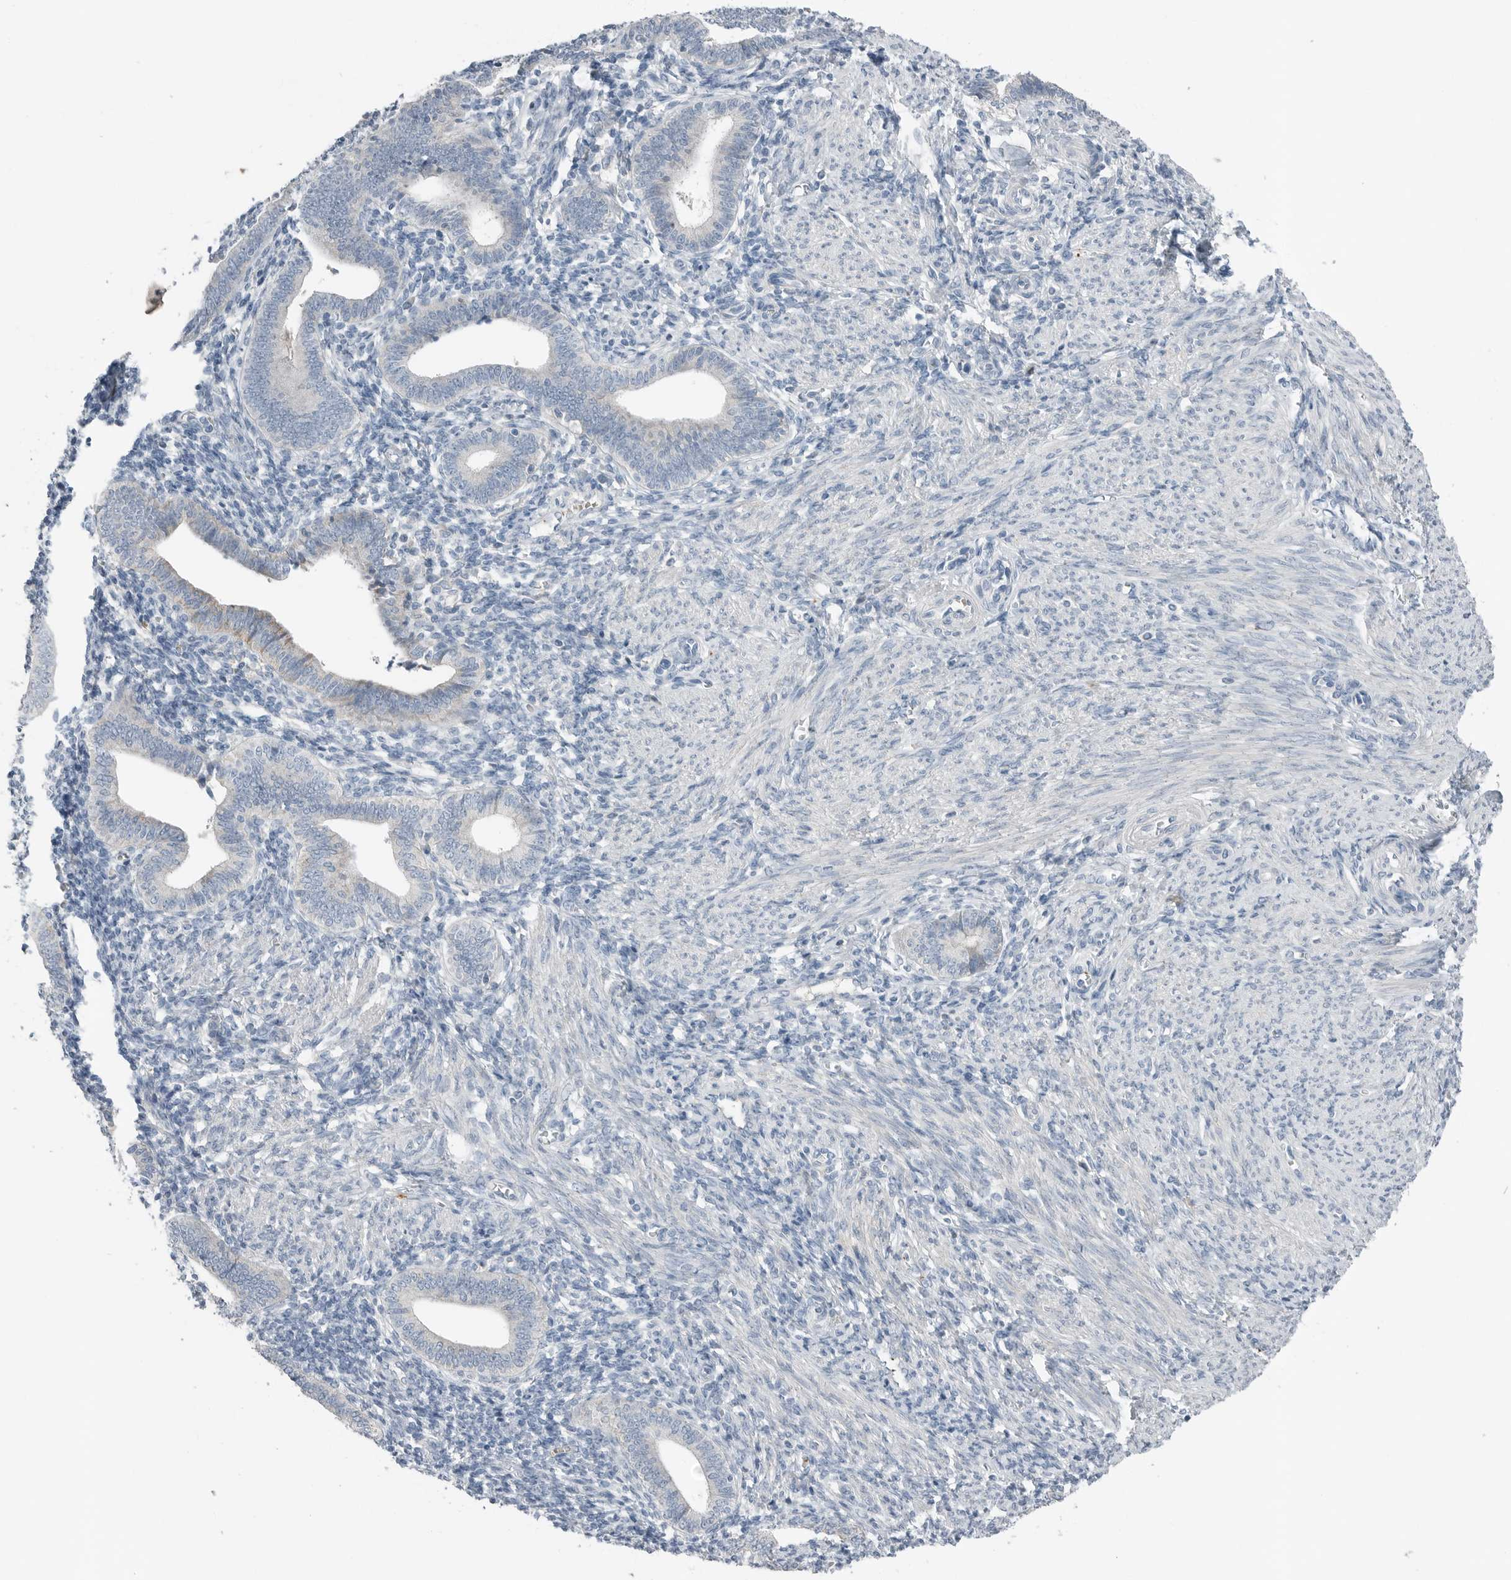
{"staining": {"intensity": "negative", "quantity": "none", "location": "none"}, "tissue": "endometrium", "cell_type": "Cells in endometrial stroma", "image_type": "normal", "snomed": [{"axis": "morphology", "description": "Normal tissue, NOS"}, {"axis": "topography", "description": "Uterus"}, {"axis": "topography", "description": "Endometrium"}], "caption": "DAB immunohistochemical staining of benign endometrium reveals no significant positivity in cells in endometrial stroma.", "gene": "SERPINB7", "patient": {"sex": "female", "age": 33}}